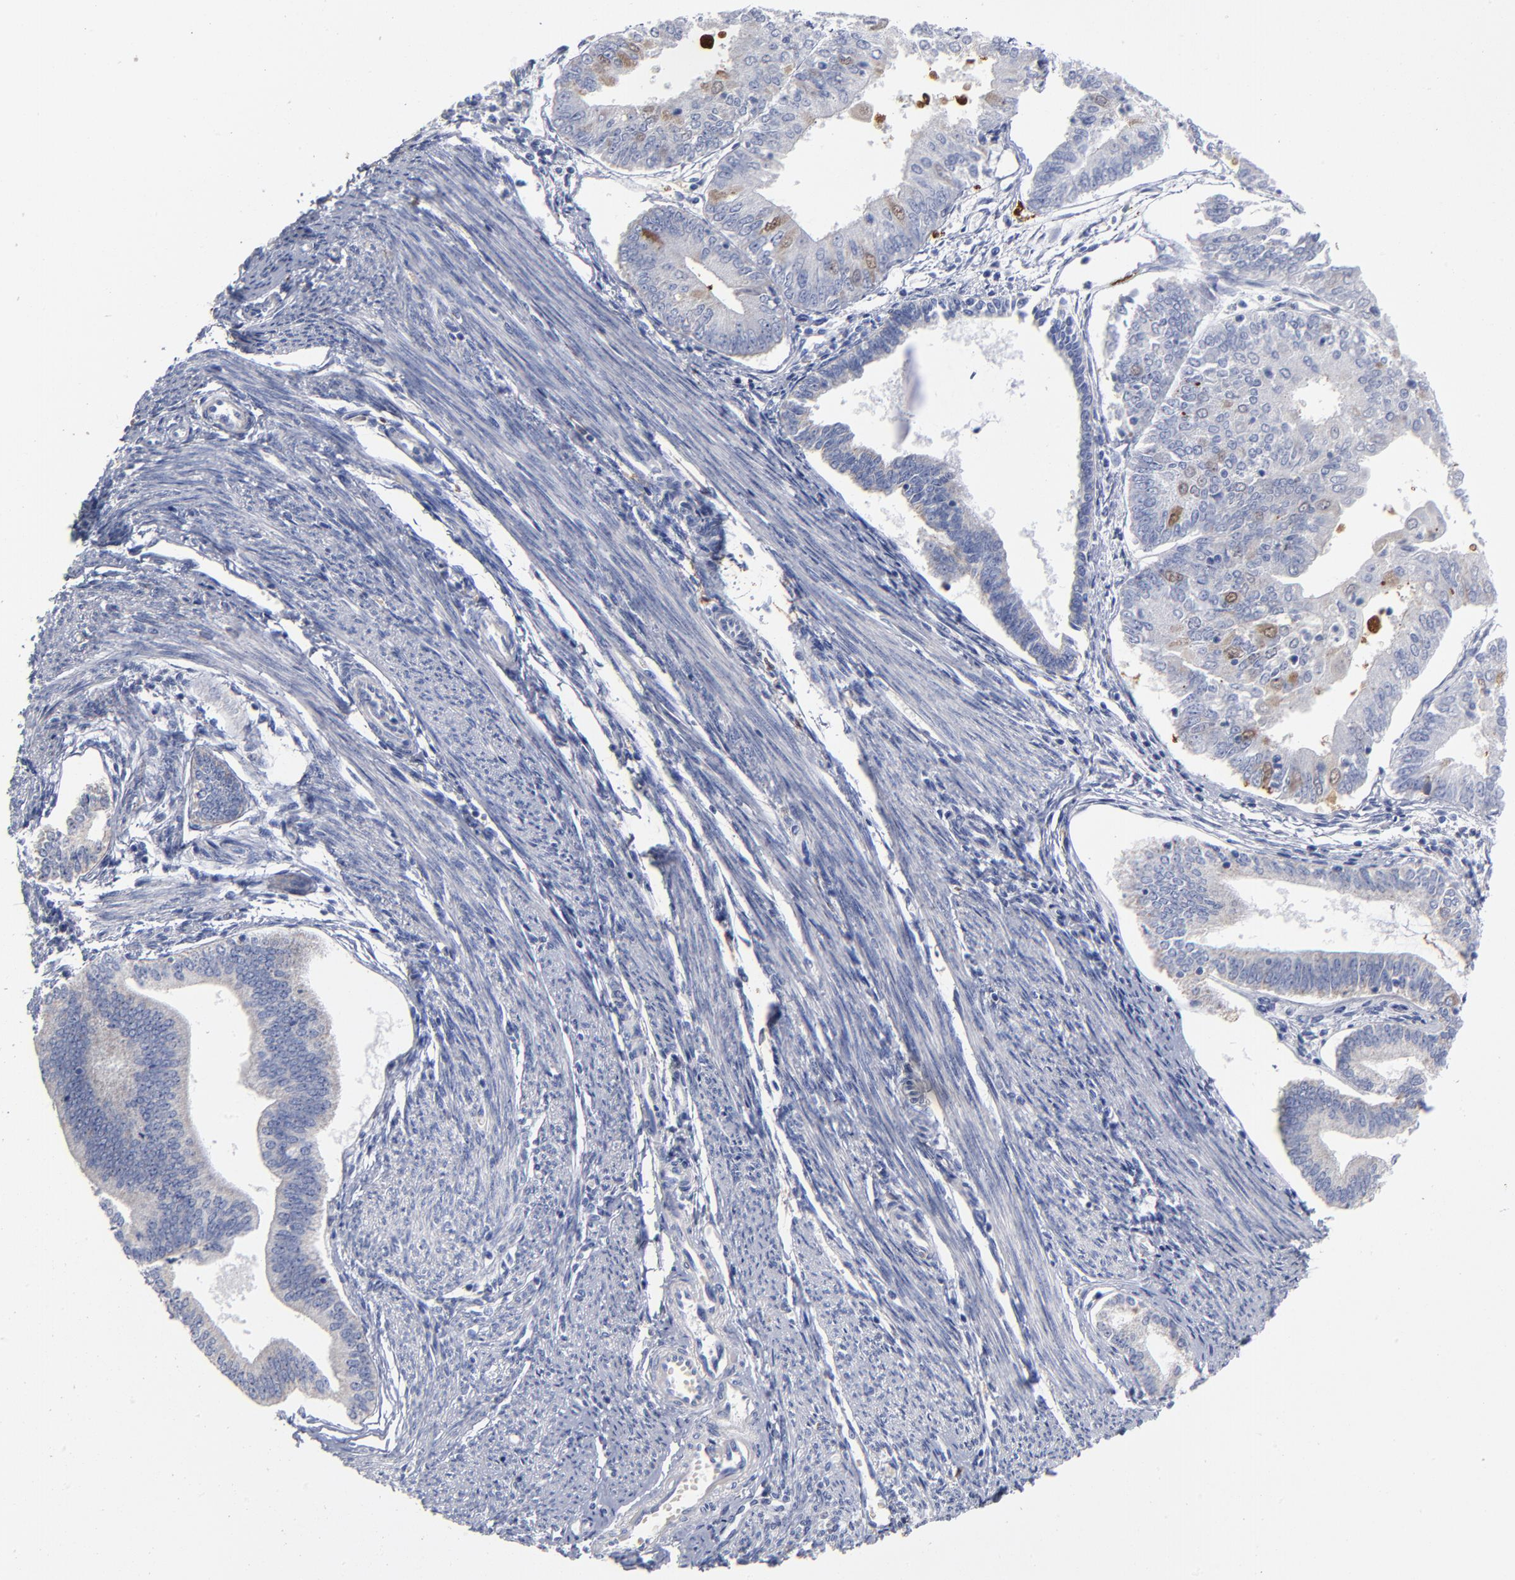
{"staining": {"intensity": "moderate", "quantity": "<25%", "location": "cytoplasmic/membranous"}, "tissue": "endometrial cancer", "cell_type": "Tumor cells", "image_type": "cancer", "snomed": [{"axis": "morphology", "description": "Adenocarcinoma, NOS"}, {"axis": "topography", "description": "Endometrium"}], "caption": "Protein expression analysis of human endometrial cancer reveals moderate cytoplasmic/membranous staining in about <25% of tumor cells. The protein is shown in brown color, while the nuclei are stained blue.", "gene": "PTP4A1", "patient": {"sex": "female", "age": 79}}